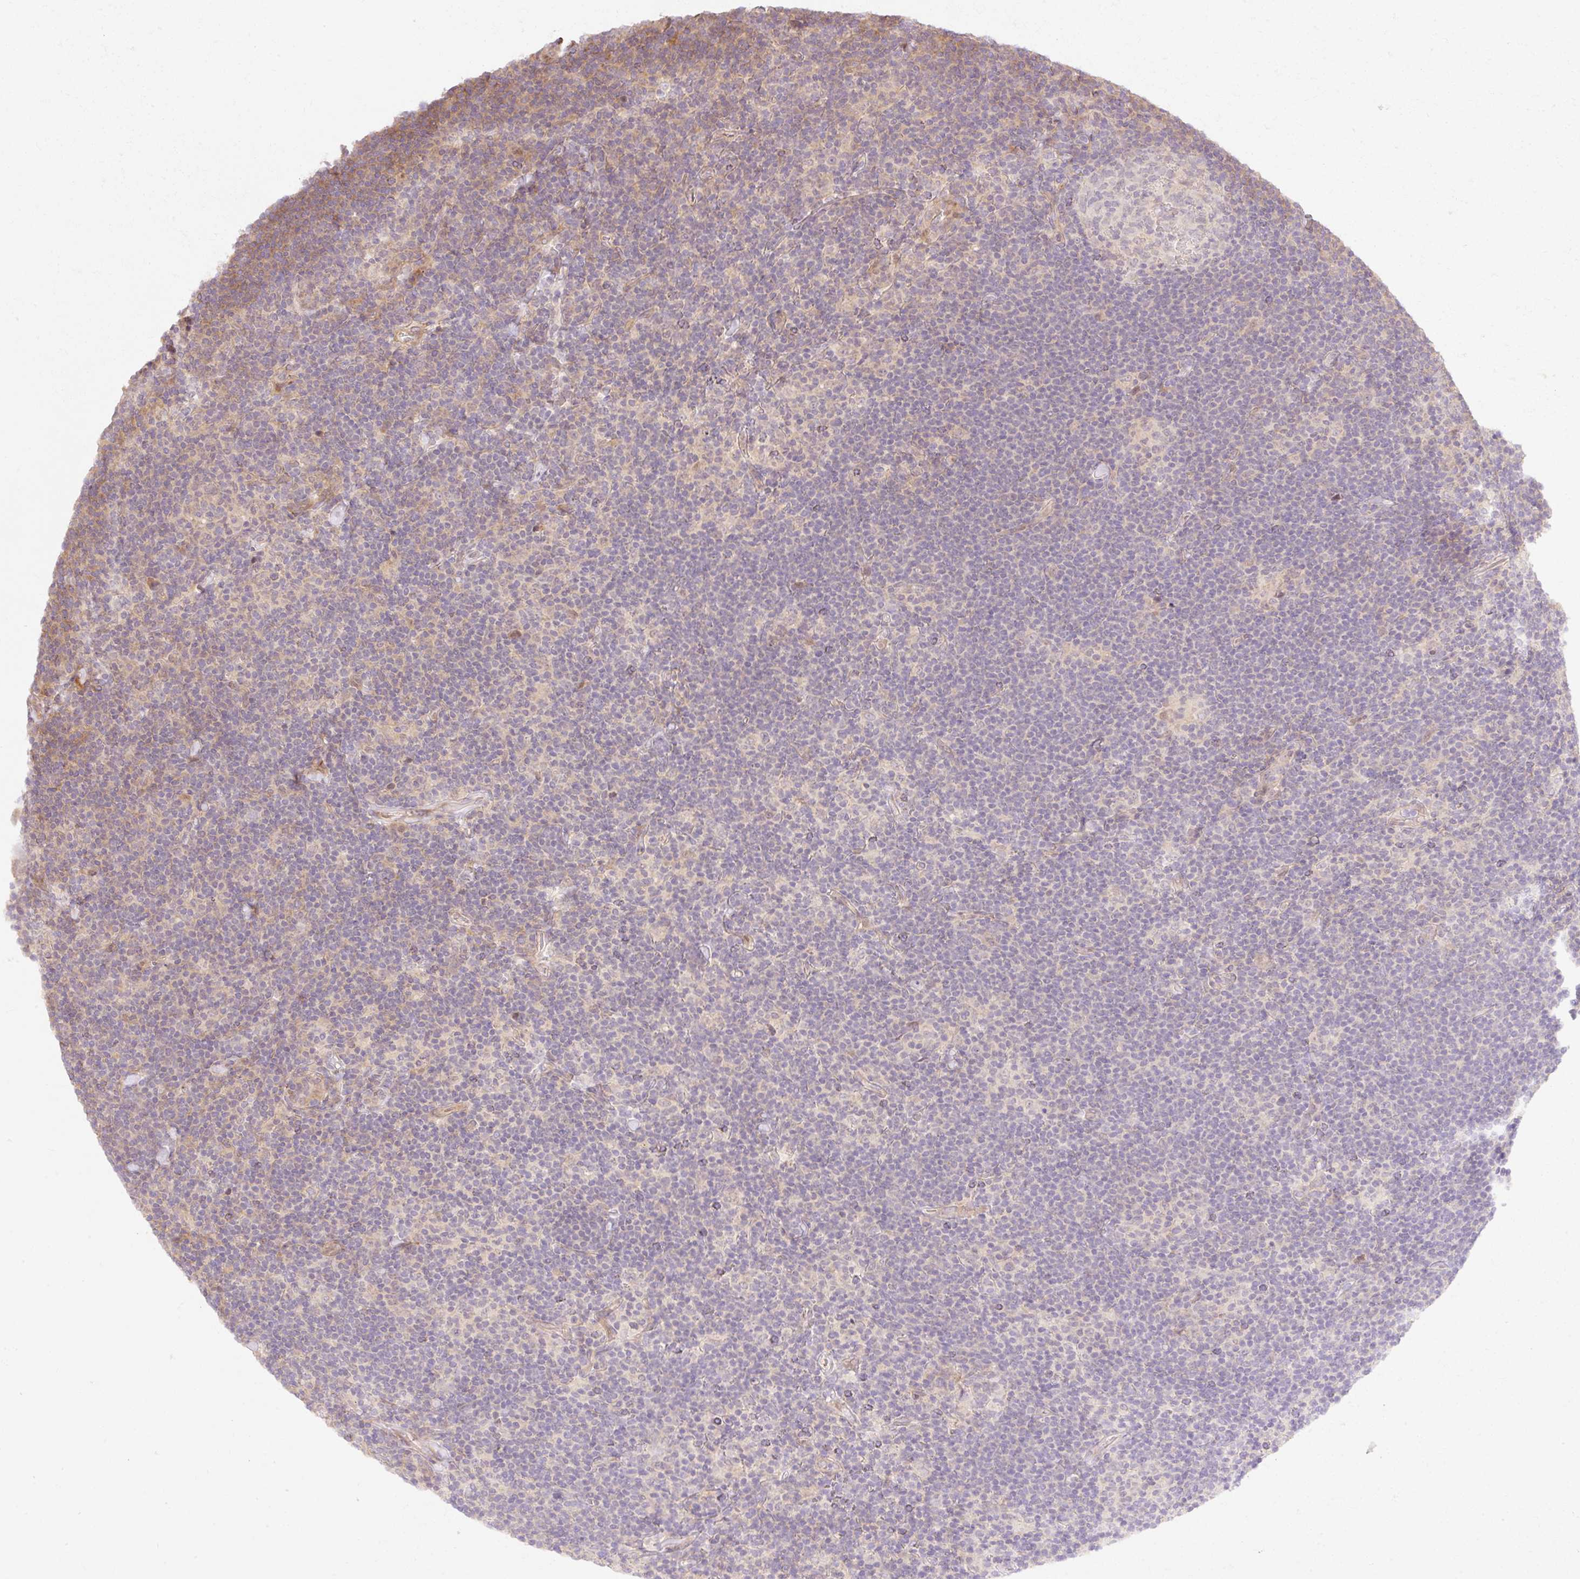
{"staining": {"intensity": "negative", "quantity": "none", "location": "none"}, "tissue": "lymphoma", "cell_type": "Tumor cells", "image_type": "cancer", "snomed": [{"axis": "morphology", "description": "Hodgkin's disease, NOS"}, {"axis": "topography", "description": "Lymph node"}], "caption": "Immunohistochemical staining of human Hodgkin's disease demonstrates no significant positivity in tumor cells. (Stains: DAB (3,3'-diaminobenzidine) IHC with hematoxylin counter stain, Microscopy: brightfield microscopy at high magnification).", "gene": "EMC10", "patient": {"sex": "female", "age": 57}}